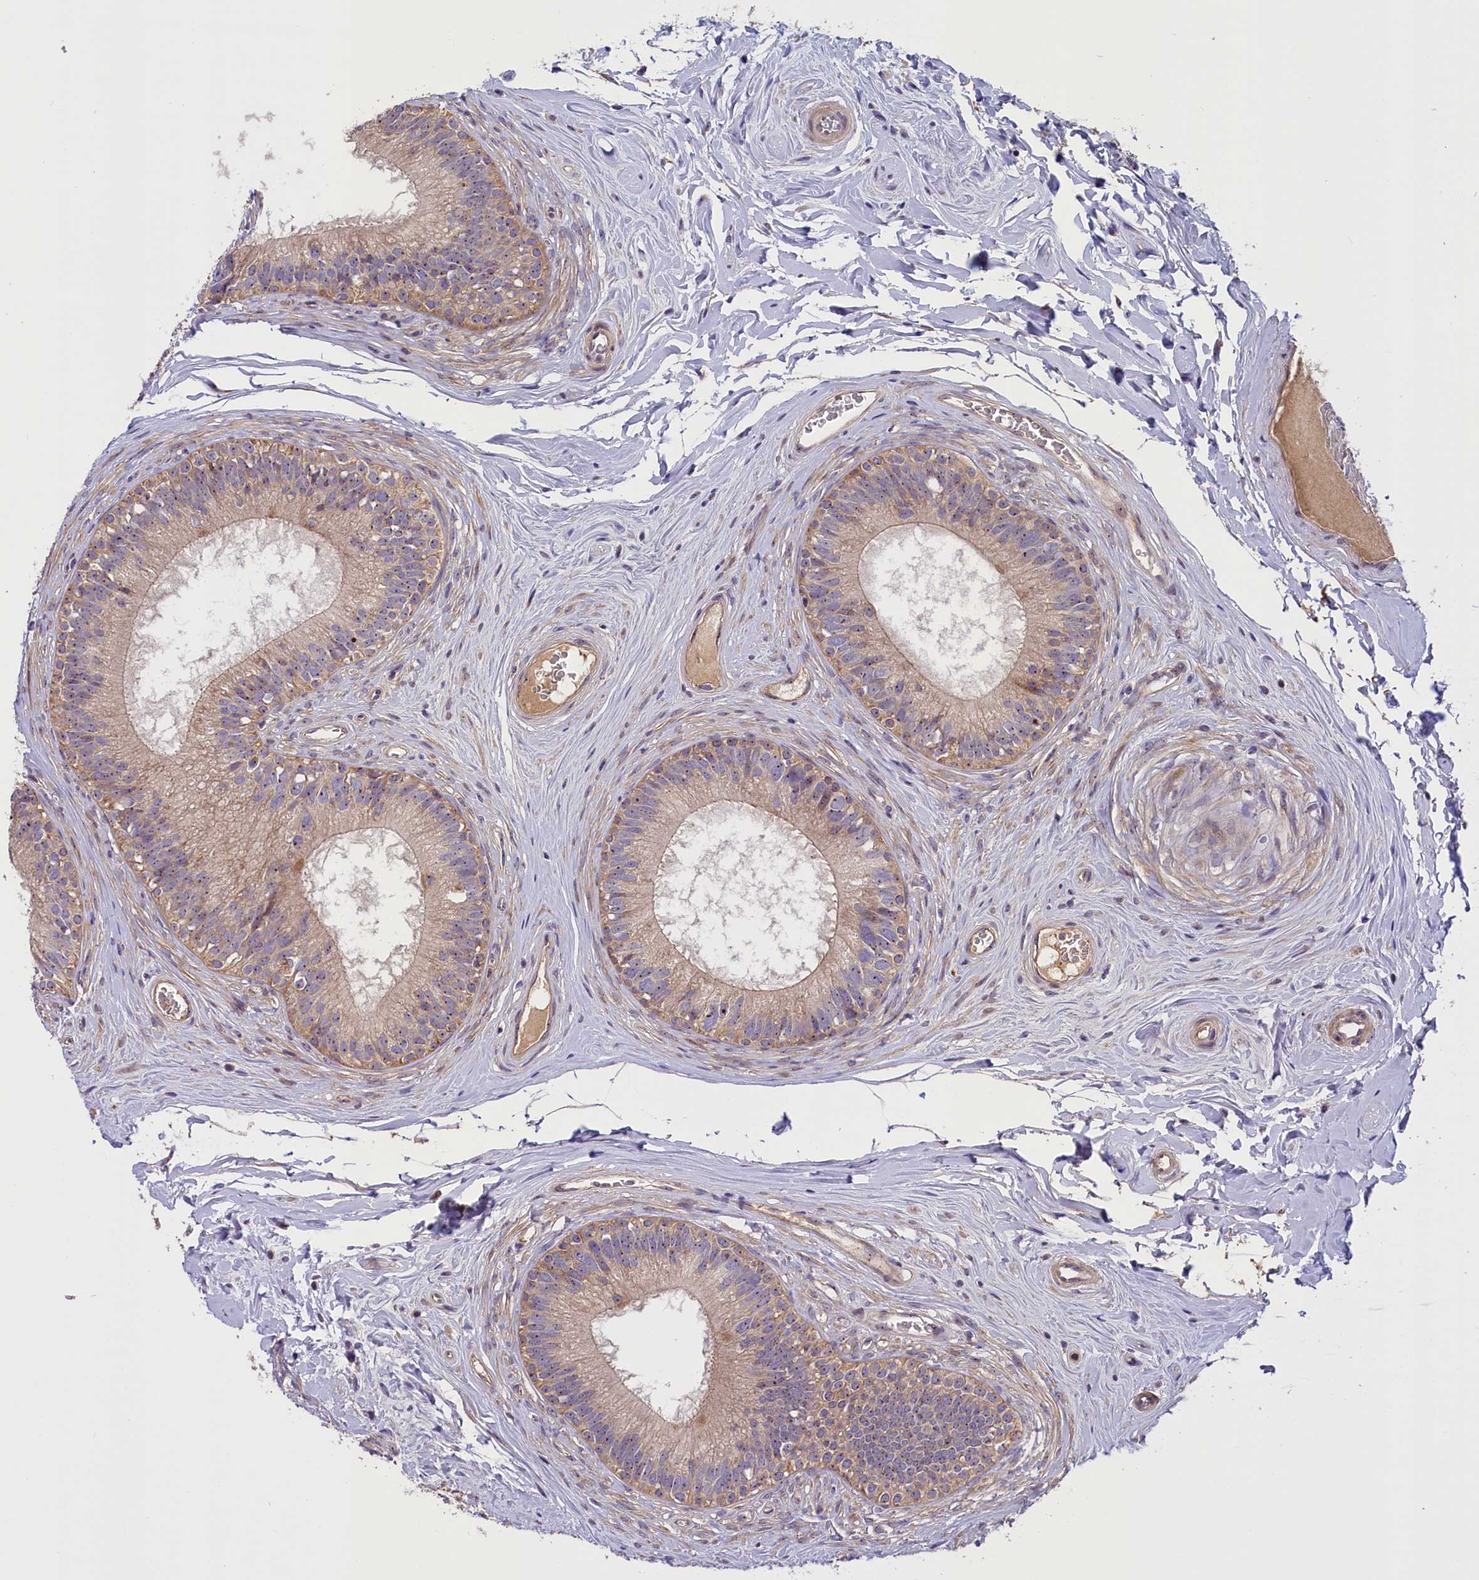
{"staining": {"intensity": "weak", "quantity": ">75%", "location": "cytoplasmic/membranous,nuclear"}, "tissue": "epididymis", "cell_type": "Glandular cells", "image_type": "normal", "snomed": [{"axis": "morphology", "description": "Normal tissue, NOS"}, {"axis": "topography", "description": "Epididymis"}], "caption": "An image of epididymis stained for a protein displays weak cytoplasmic/membranous,nuclear brown staining in glandular cells.", "gene": "FRY", "patient": {"sex": "male", "age": 33}}